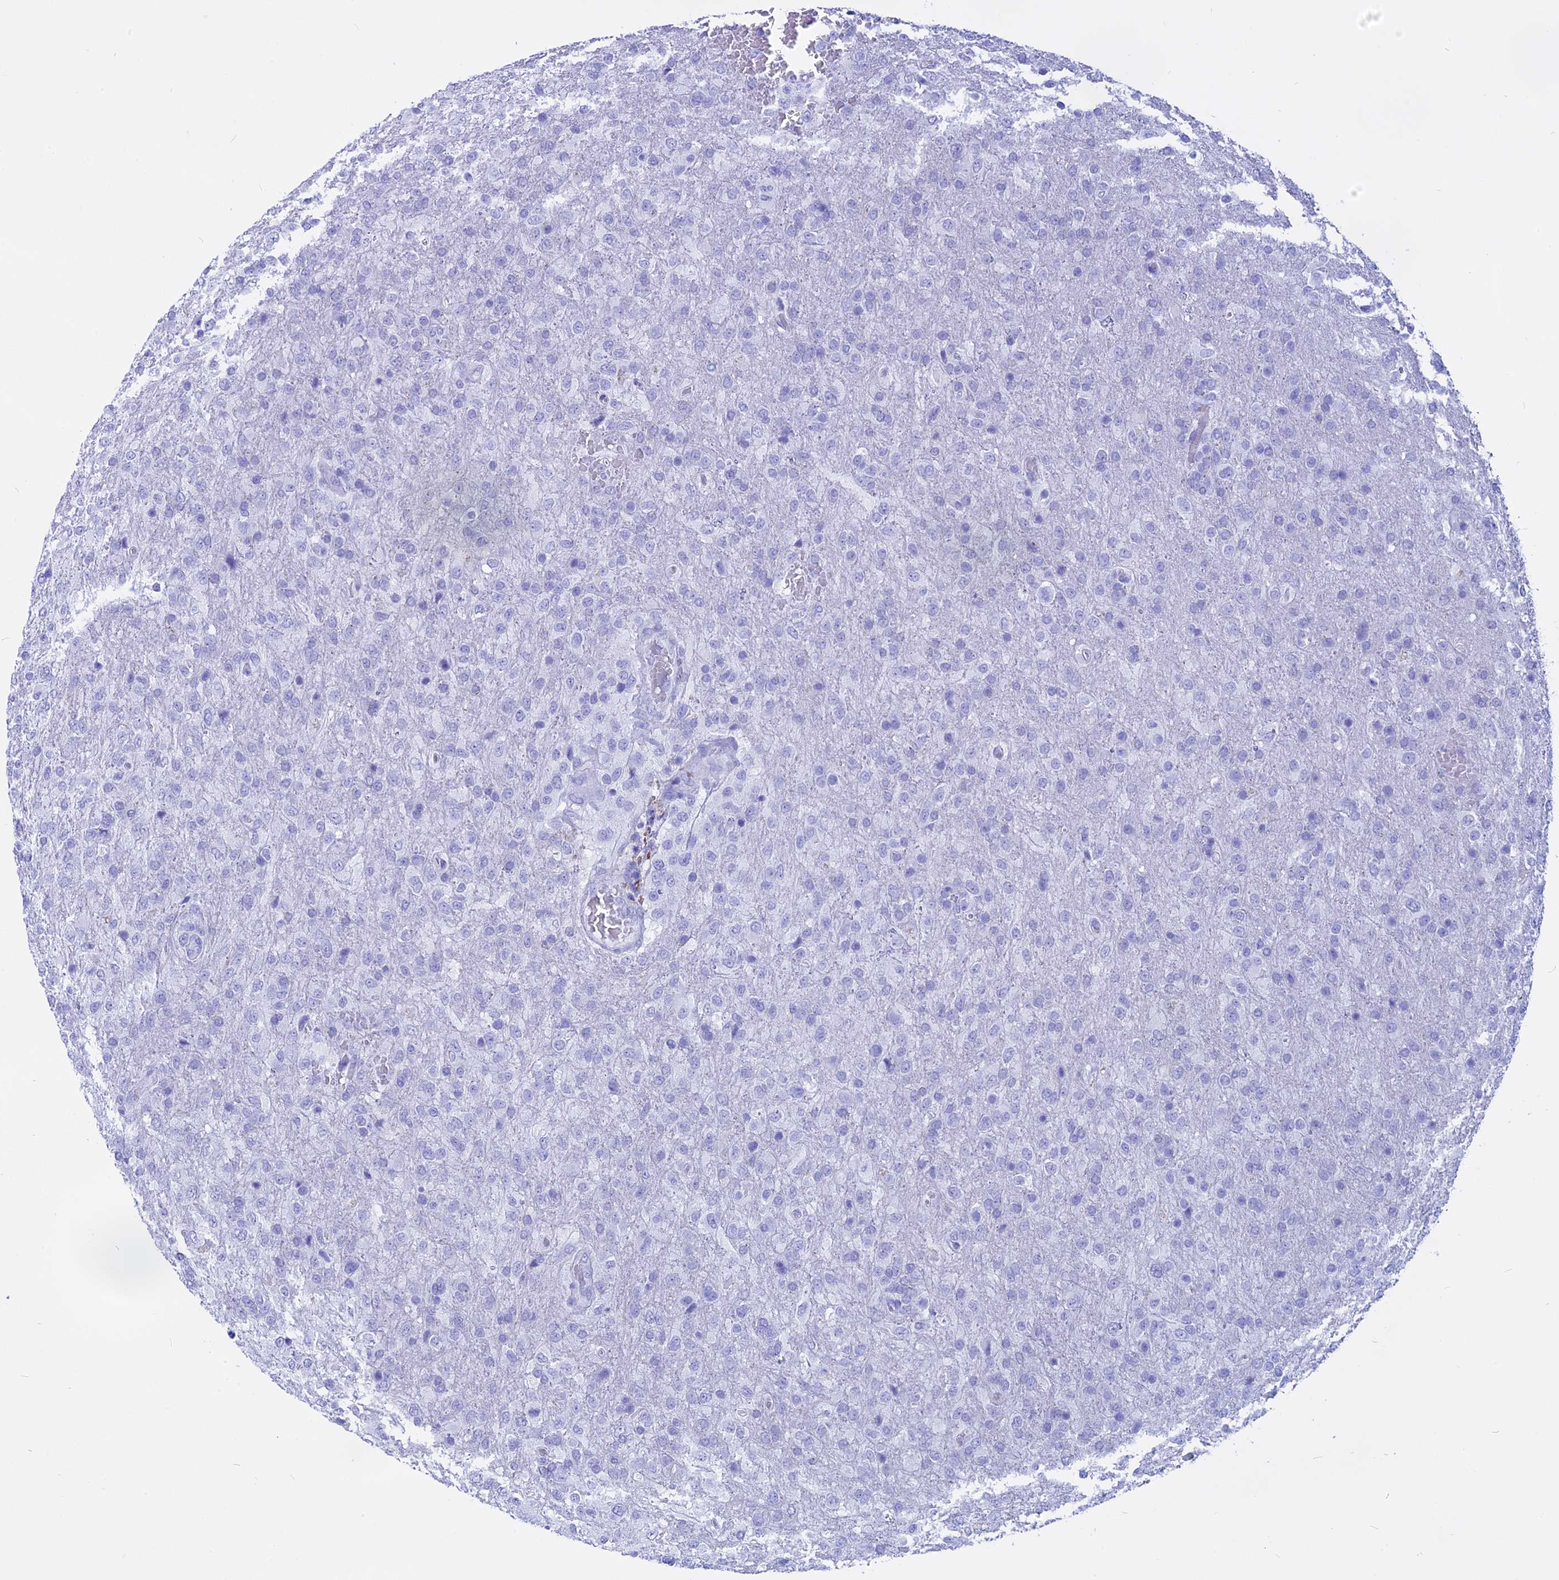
{"staining": {"intensity": "negative", "quantity": "none", "location": "none"}, "tissue": "glioma", "cell_type": "Tumor cells", "image_type": "cancer", "snomed": [{"axis": "morphology", "description": "Glioma, malignant, High grade"}, {"axis": "topography", "description": "Brain"}], "caption": "Micrograph shows no protein positivity in tumor cells of glioma tissue.", "gene": "ISCA1", "patient": {"sex": "female", "age": 74}}